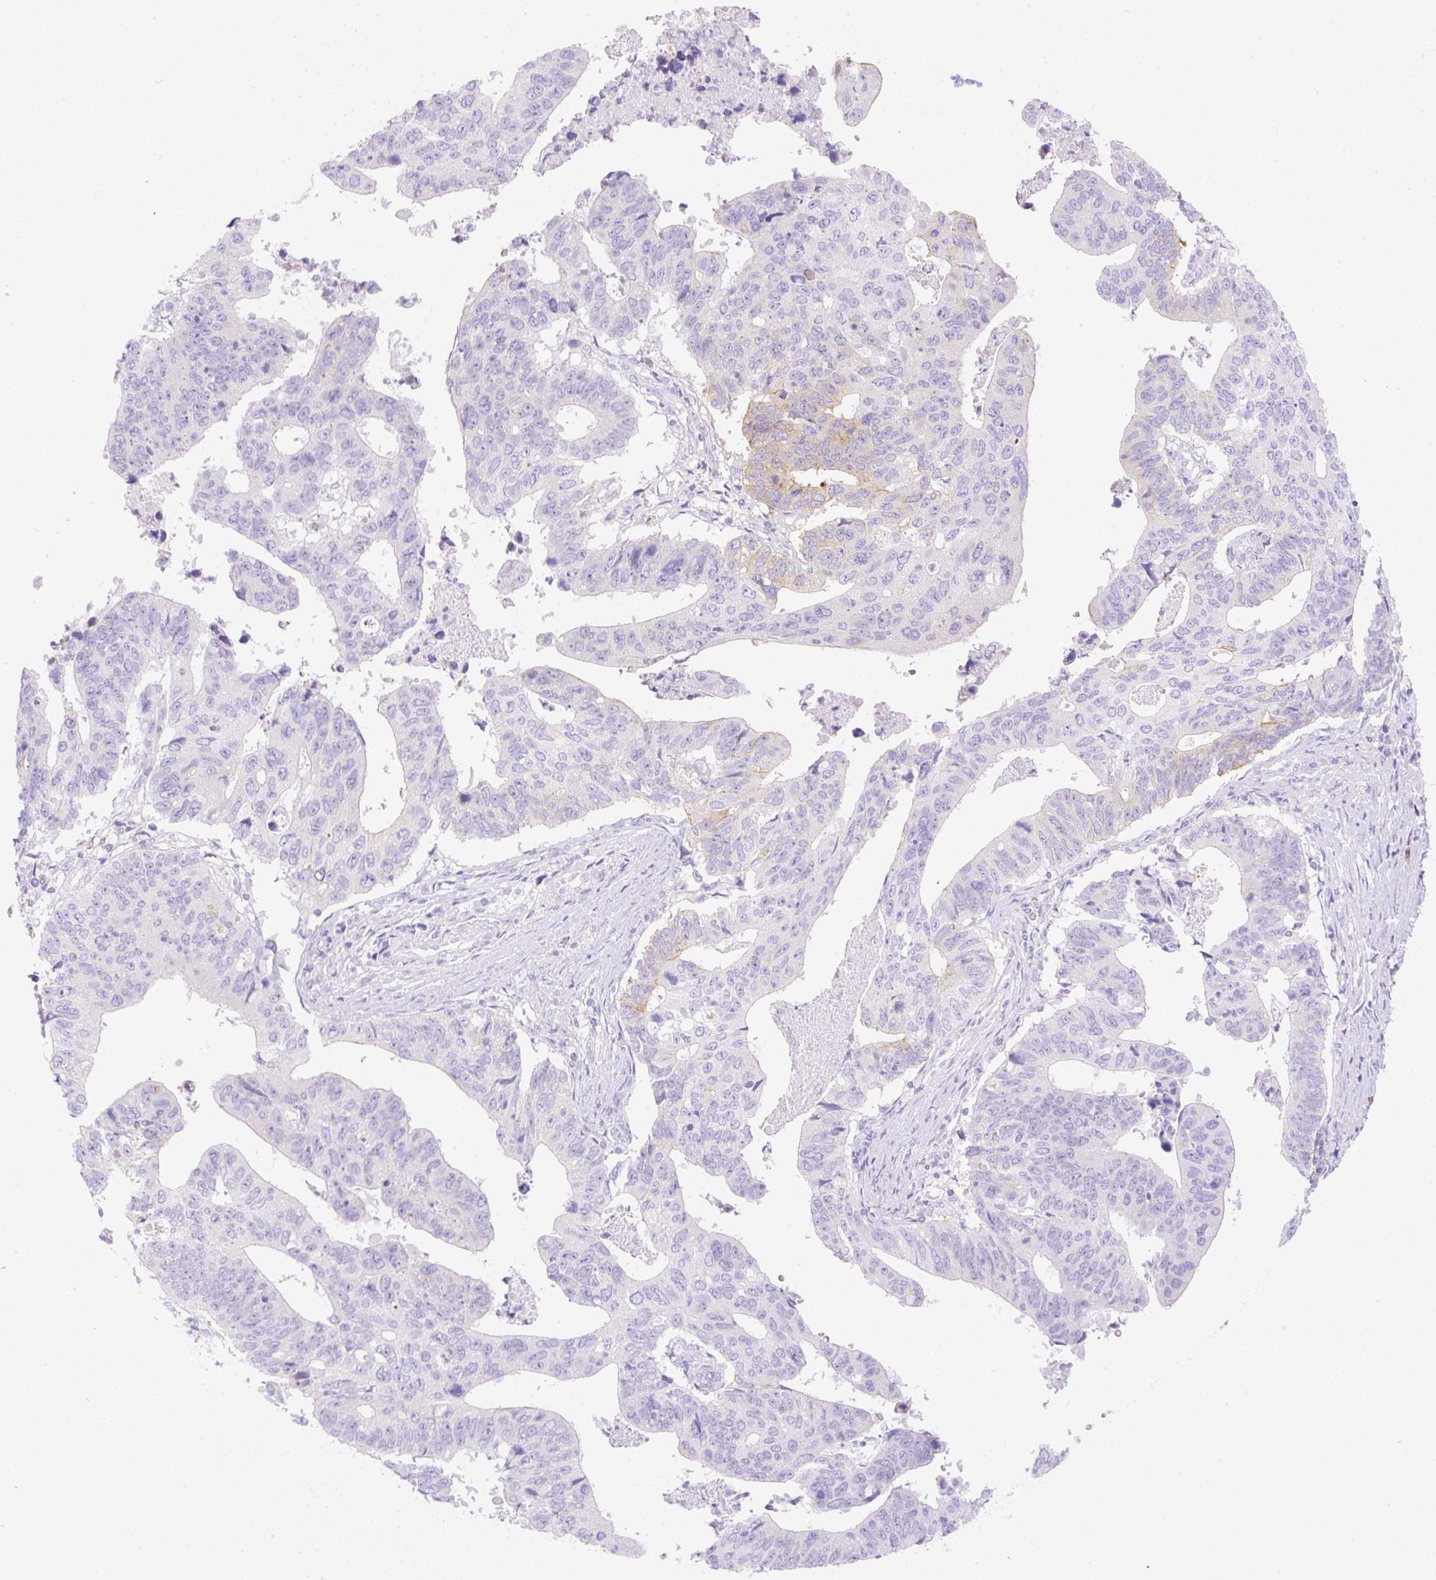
{"staining": {"intensity": "negative", "quantity": "none", "location": "none"}, "tissue": "stomach cancer", "cell_type": "Tumor cells", "image_type": "cancer", "snomed": [{"axis": "morphology", "description": "Adenocarcinoma, NOS"}, {"axis": "topography", "description": "Stomach"}], "caption": "The histopathology image reveals no staining of tumor cells in adenocarcinoma (stomach).", "gene": "DENND5A", "patient": {"sex": "male", "age": 59}}